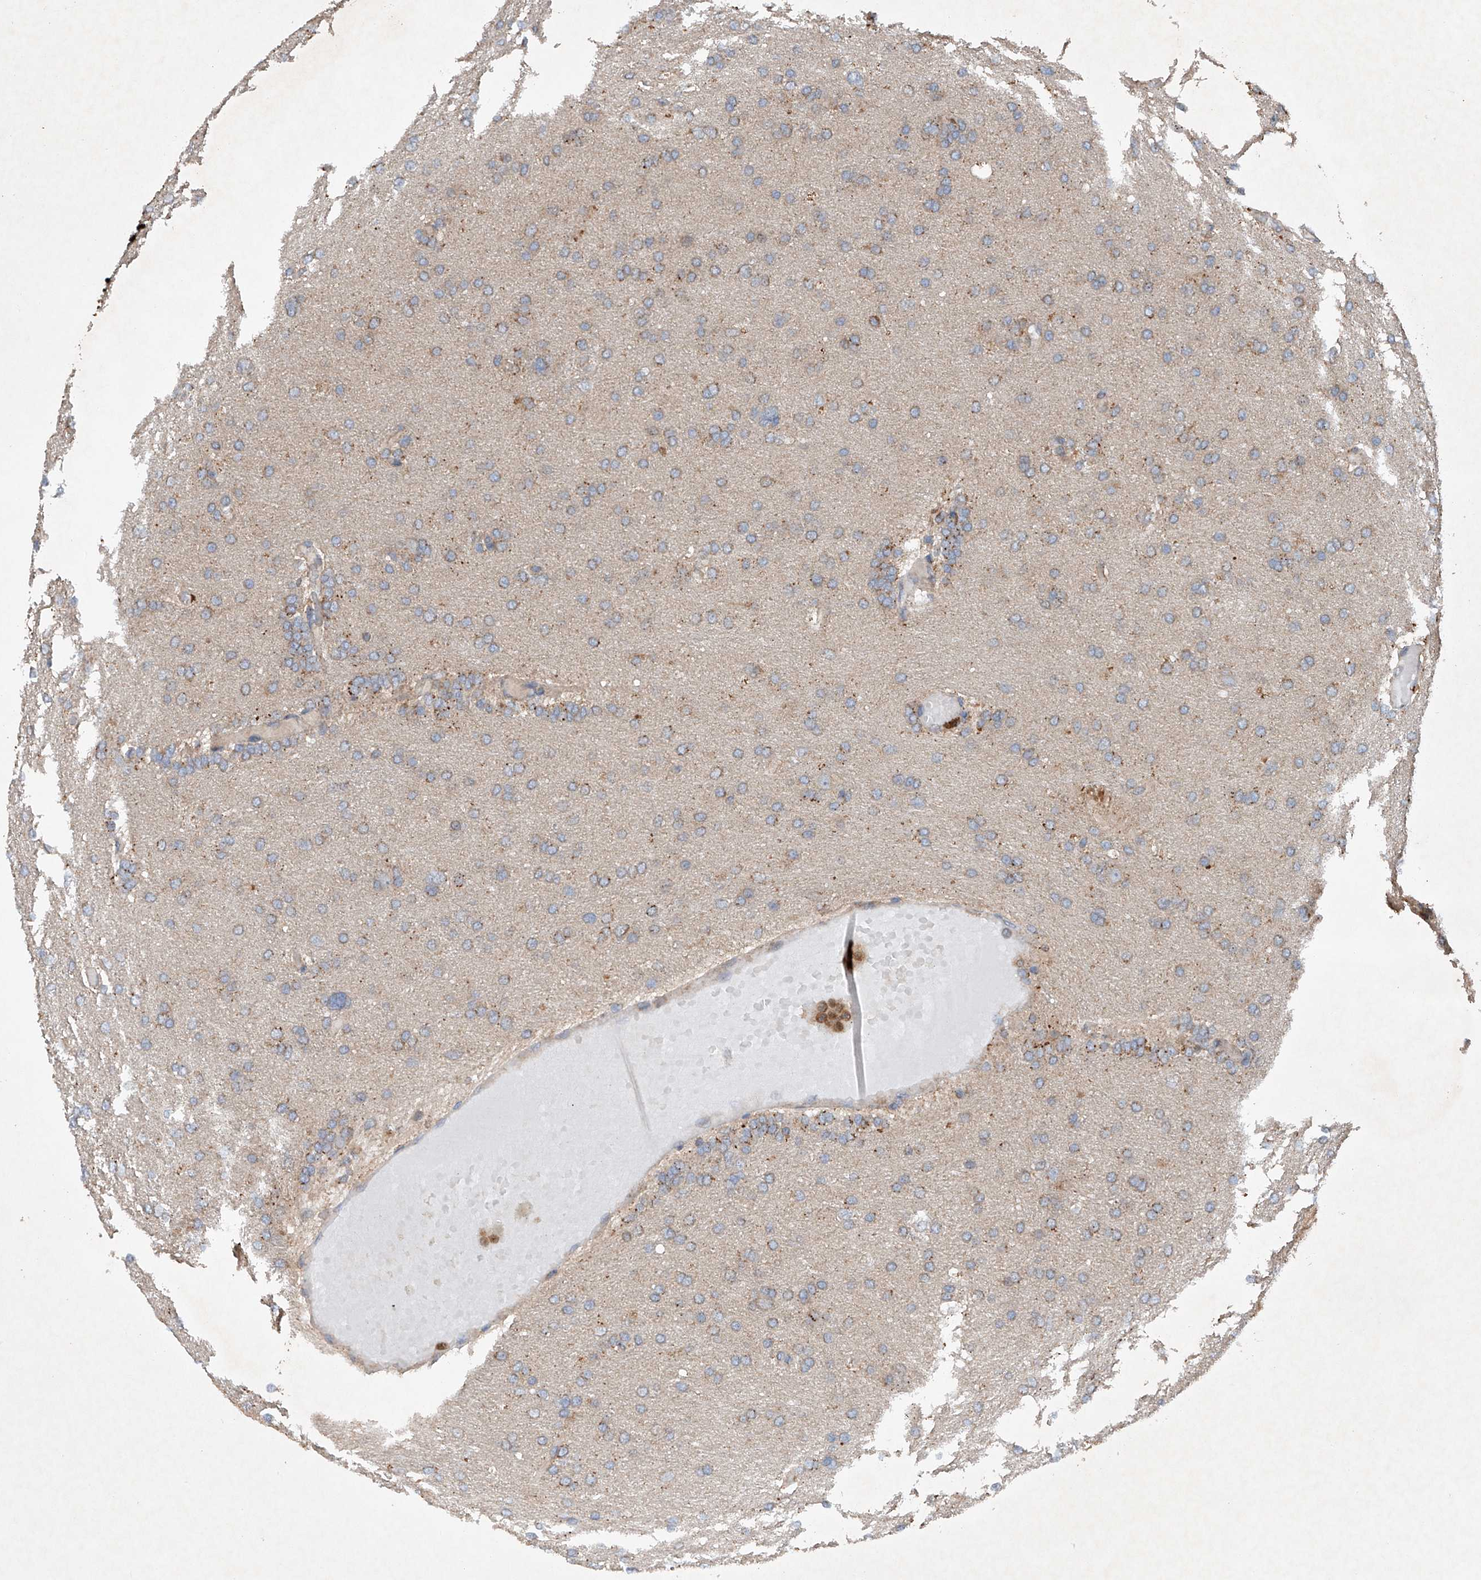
{"staining": {"intensity": "weak", "quantity": "25%-75%", "location": "cytoplasmic/membranous"}, "tissue": "glioma", "cell_type": "Tumor cells", "image_type": "cancer", "snomed": [{"axis": "morphology", "description": "Glioma, malignant, High grade"}, {"axis": "topography", "description": "Cerebral cortex"}], "caption": "IHC of malignant glioma (high-grade) exhibits low levels of weak cytoplasmic/membranous staining in about 25%-75% of tumor cells.", "gene": "CEP85L", "patient": {"sex": "female", "age": 36}}